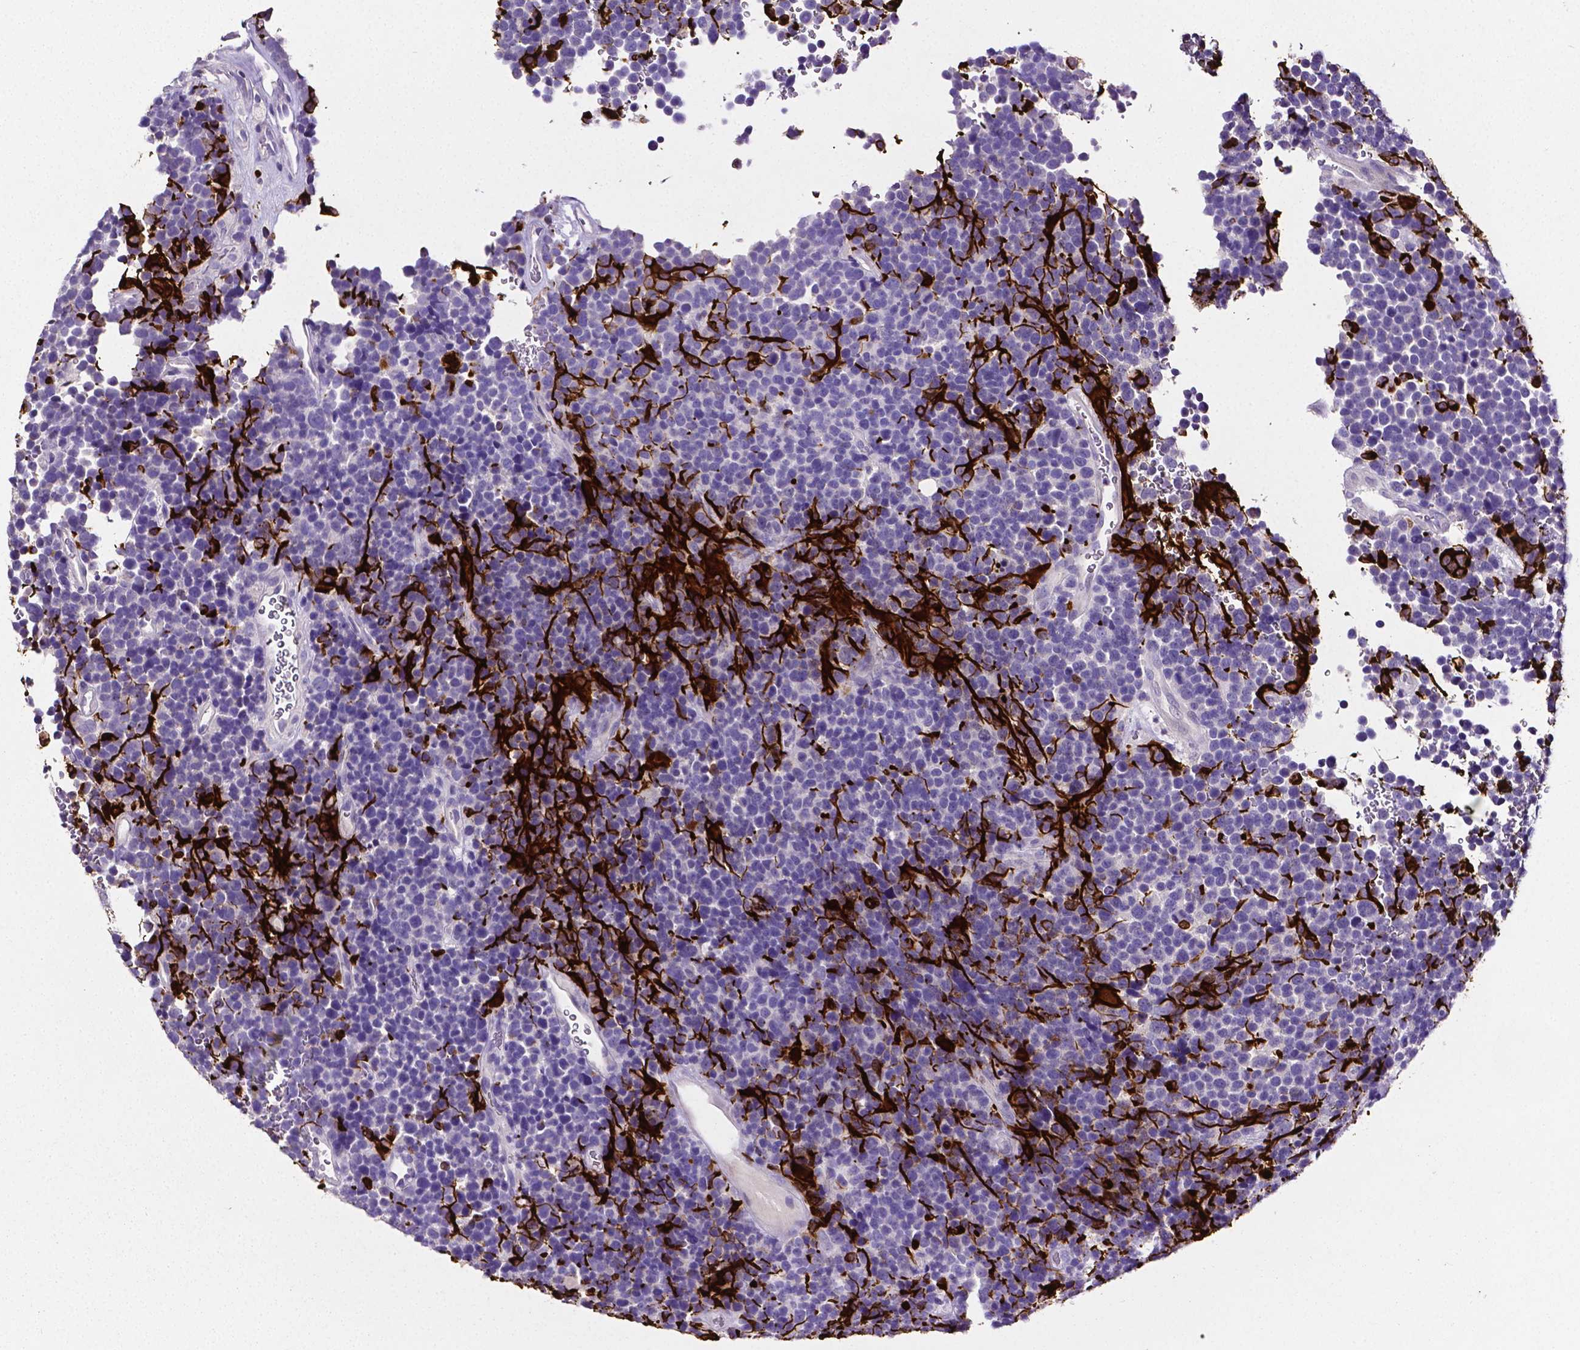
{"staining": {"intensity": "negative", "quantity": "none", "location": "none"}, "tissue": "glioma", "cell_type": "Tumor cells", "image_type": "cancer", "snomed": [{"axis": "morphology", "description": "Glioma, malignant, High grade"}, {"axis": "topography", "description": "Brain"}], "caption": "A high-resolution histopathology image shows immunohistochemistry staining of malignant high-grade glioma, which reveals no significant expression in tumor cells. The staining was performed using DAB (3,3'-diaminobenzidine) to visualize the protein expression in brown, while the nuclei were stained in blue with hematoxylin (Magnification: 20x).", "gene": "SLC22A2", "patient": {"sex": "male", "age": 33}}